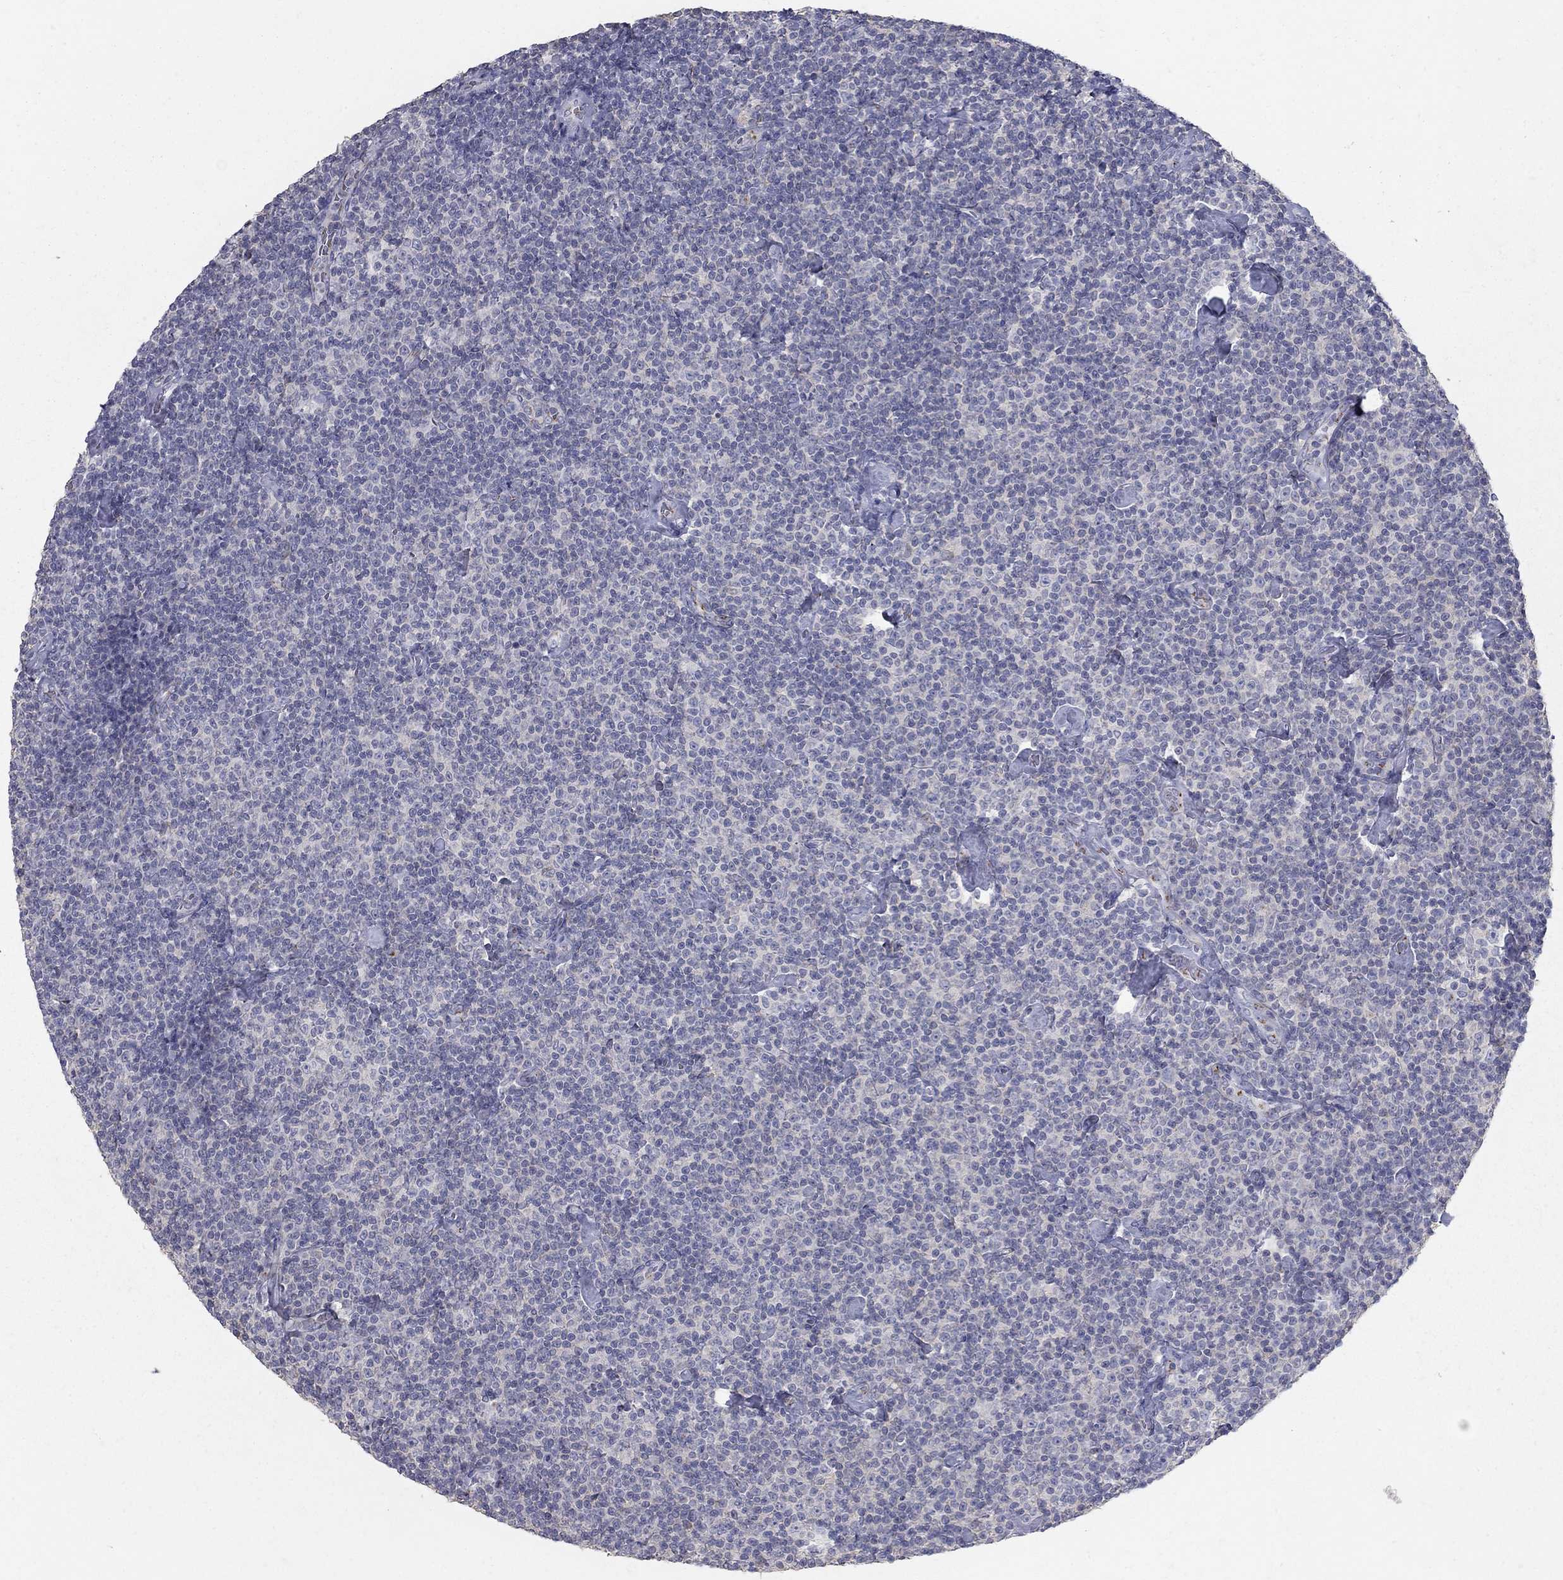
{"staining": {"intensity": "negative", "quantity": "none", "location": "none"}, "tissue": "lymphoma", "cell_type": "Tumor cells", "image_type": "cancer", "snomed": [{"axis": "morphology", "description": "Malignant lymphoma, non-Hodgkin's type, Low grade"}, {"axis": "topography", "description": "Lymph node"}], "caption": "Immunohistochemical staining of human malignant lymphoma, non-Hodgkin's type (low-grade) reveals no significant staining in tumor cells.", "gene": "KIAA0319L", "patient": {"sex": "male", "age": 81}}